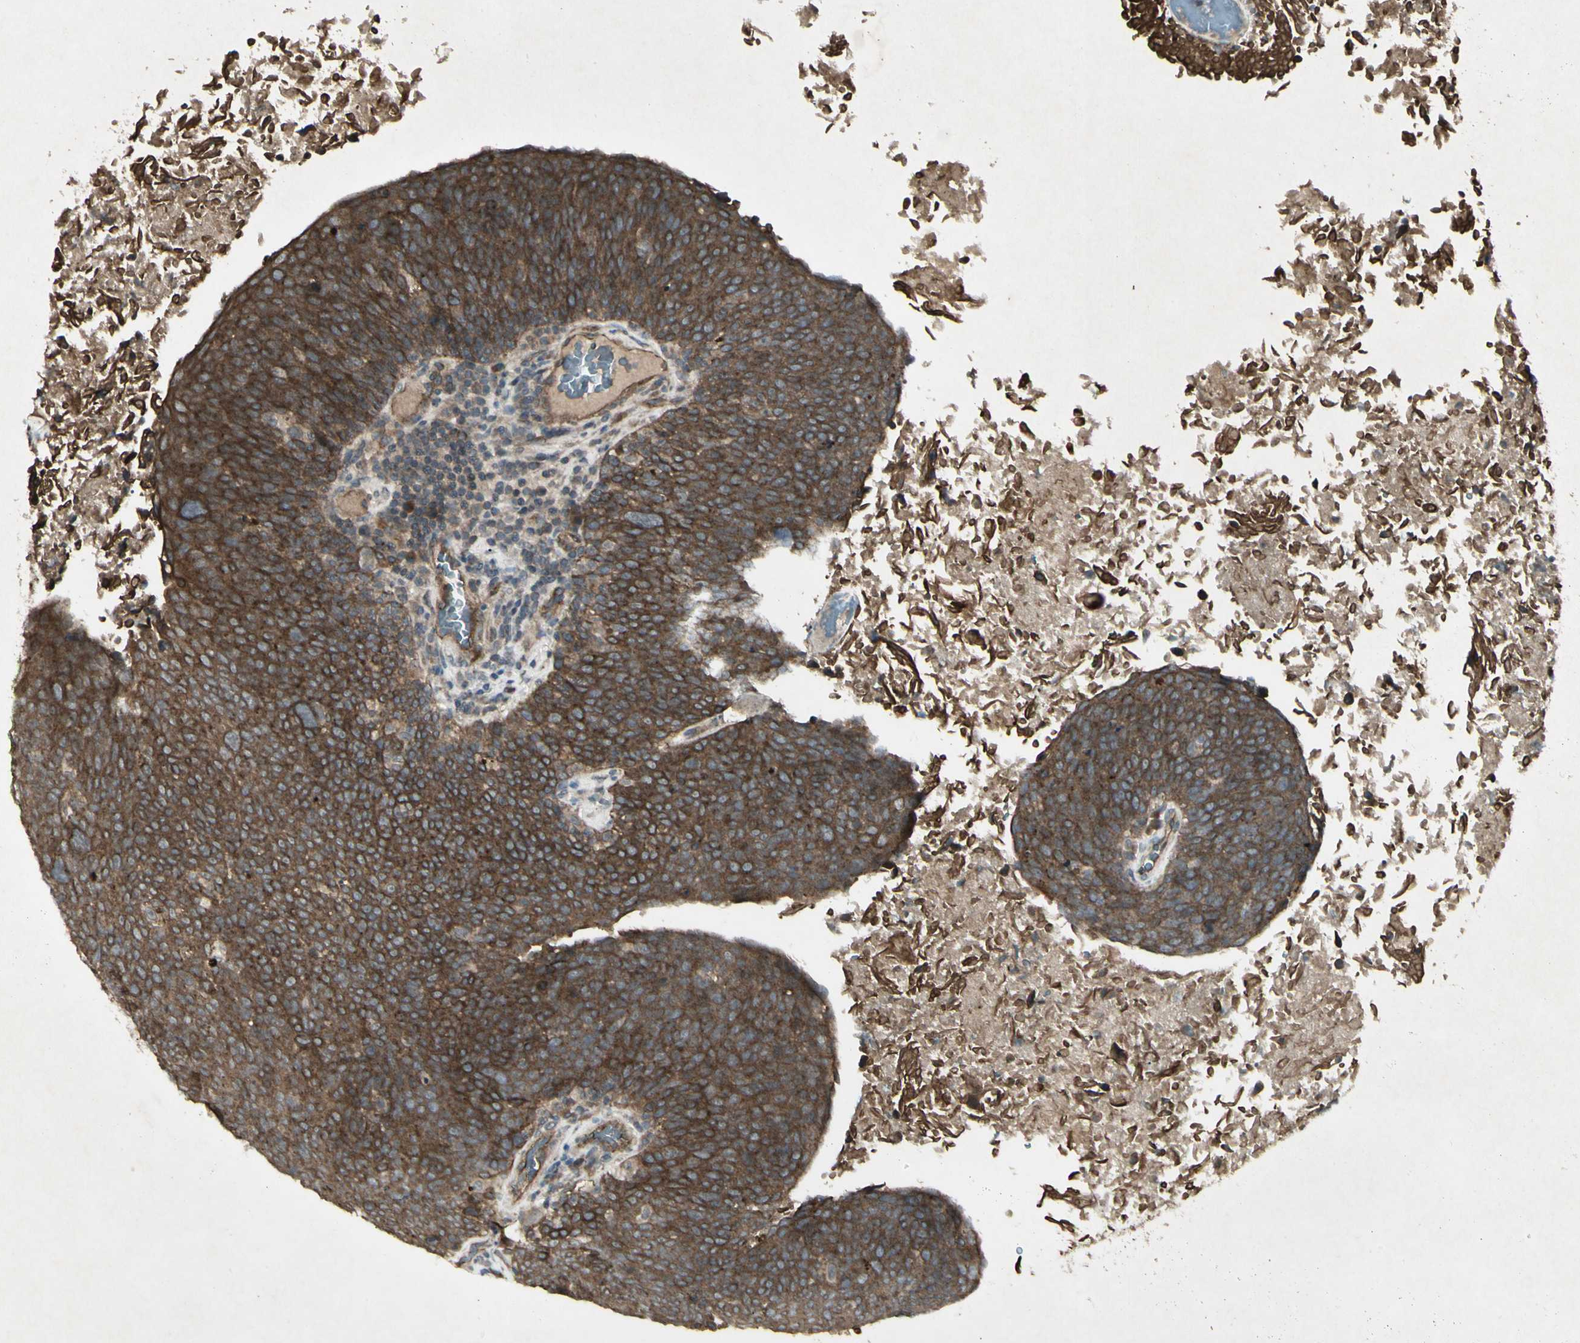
{"staining": {"intensity": "moderate", "quantity": ">75%", "location": "cytoplasmic/membranous"}, "tissue": "head and neck cancer", "cell_type": "Tumor cells", "image_type": "cancer", "snomed": [{"axis": "morphology", "description": "Squamous cell carcinoma, NOS"}, {"axis": "morphology", "description": "Squamous cell carcinoma, metastatic, NOS"}, {"axis": "topography", "description": "Lymph node"}, {"axis": "topography", "description": "Head-Neck"}], "caption": "Head and neck metastatic squamous cell carcinoma was stained to show a protein in brown. There is medium levels of moderate cytoplasmic/membranous positivity in about >75% of tumor cells. Using DAB (3,3'-diaminobenzidine) (brown) and hematoxylin (blue) stains, captured at high magnification using brightfield microscopy.", "gene": "JAG1", "patient": {"sex": "male", "age": 62}}